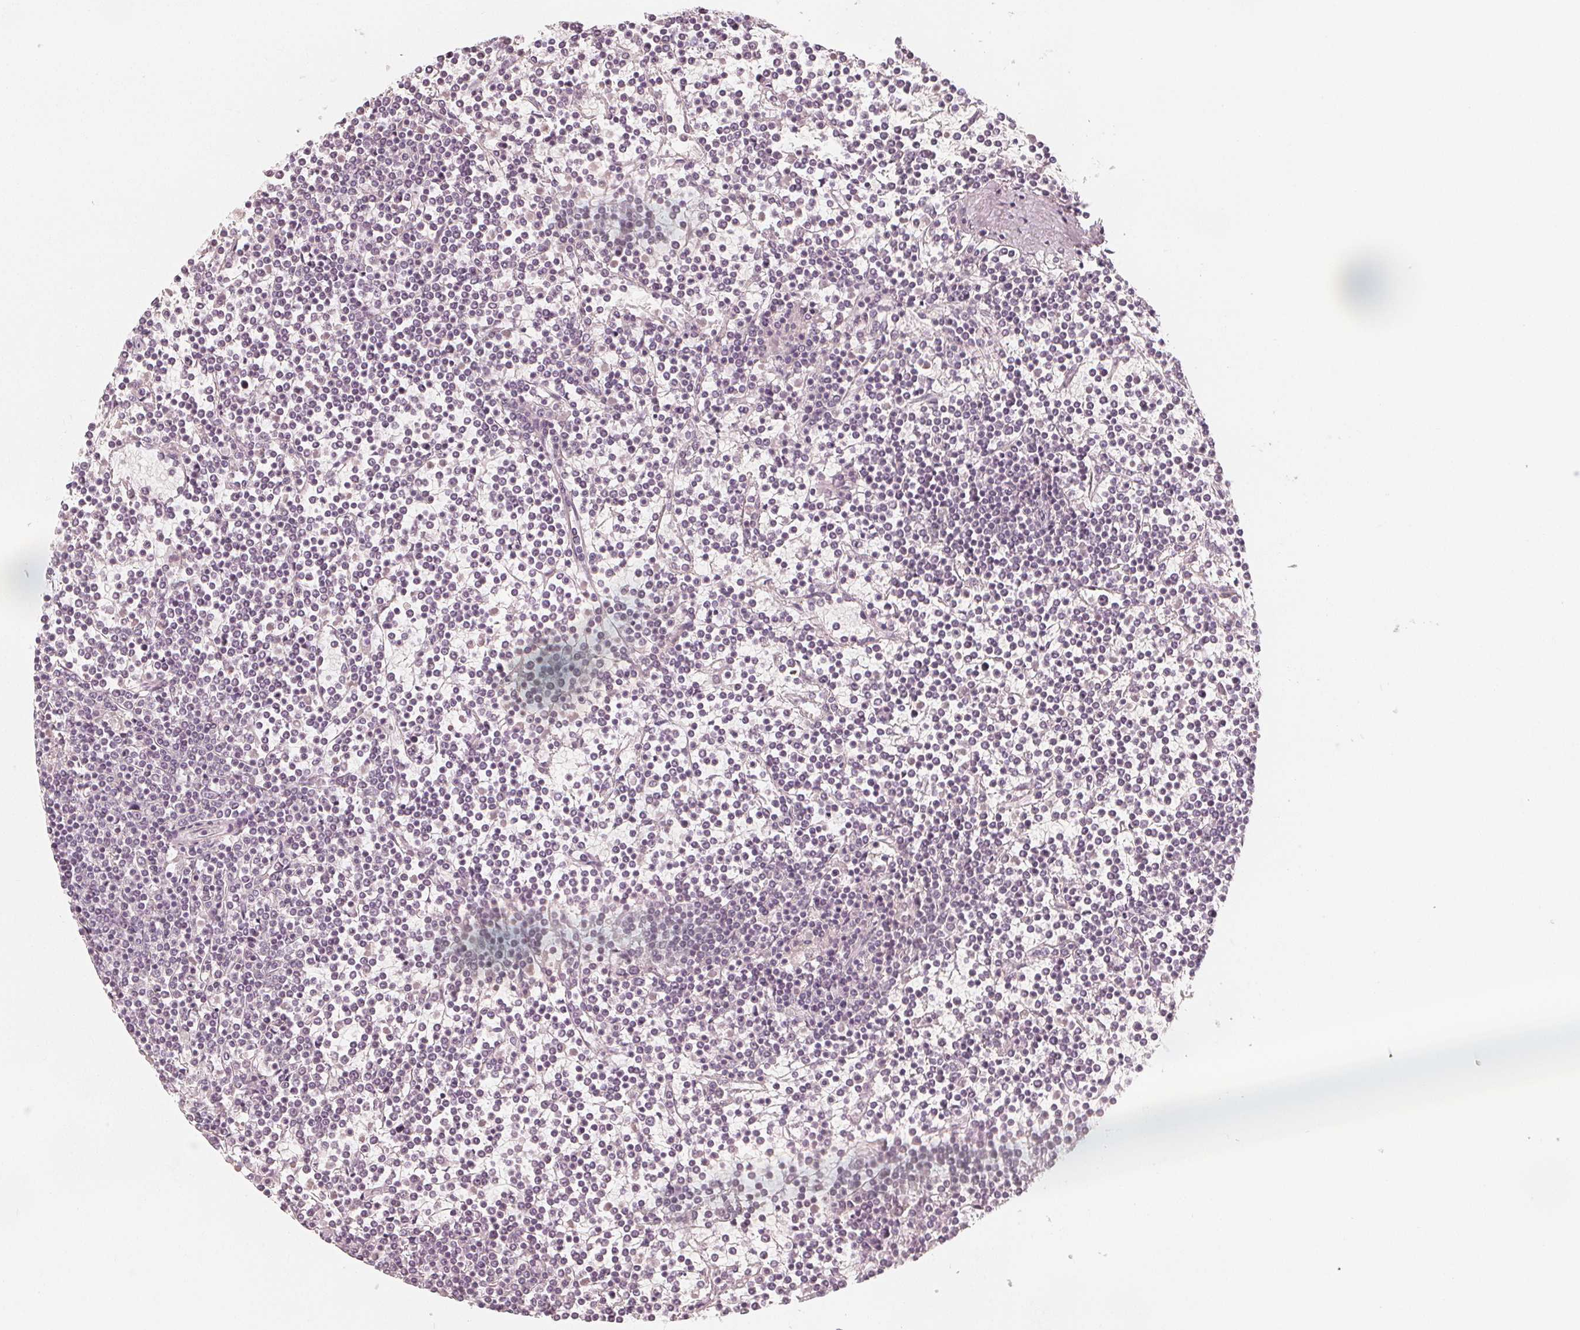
{"staining": {"intensity": "negative", "quantity": "none", "location": "none"}, "tissue": "lymphoma", "cell_type": "Tumor cells", "image_type": "cancer", "snomed": [{"axis": "morphology", "description": "Malignant lymphoma, non-Hodgkin's type, Low grade"}, {"axis": "topography", "description": "Spleen"}], "caption": "Immunohistochemistry (IHC) histopathology image of human lymphoma stained for a protein (brown), which reveals no positivity in tumor cells.", "gene": "MAP1A", "patient": {"sex": "female", "age": 19}}